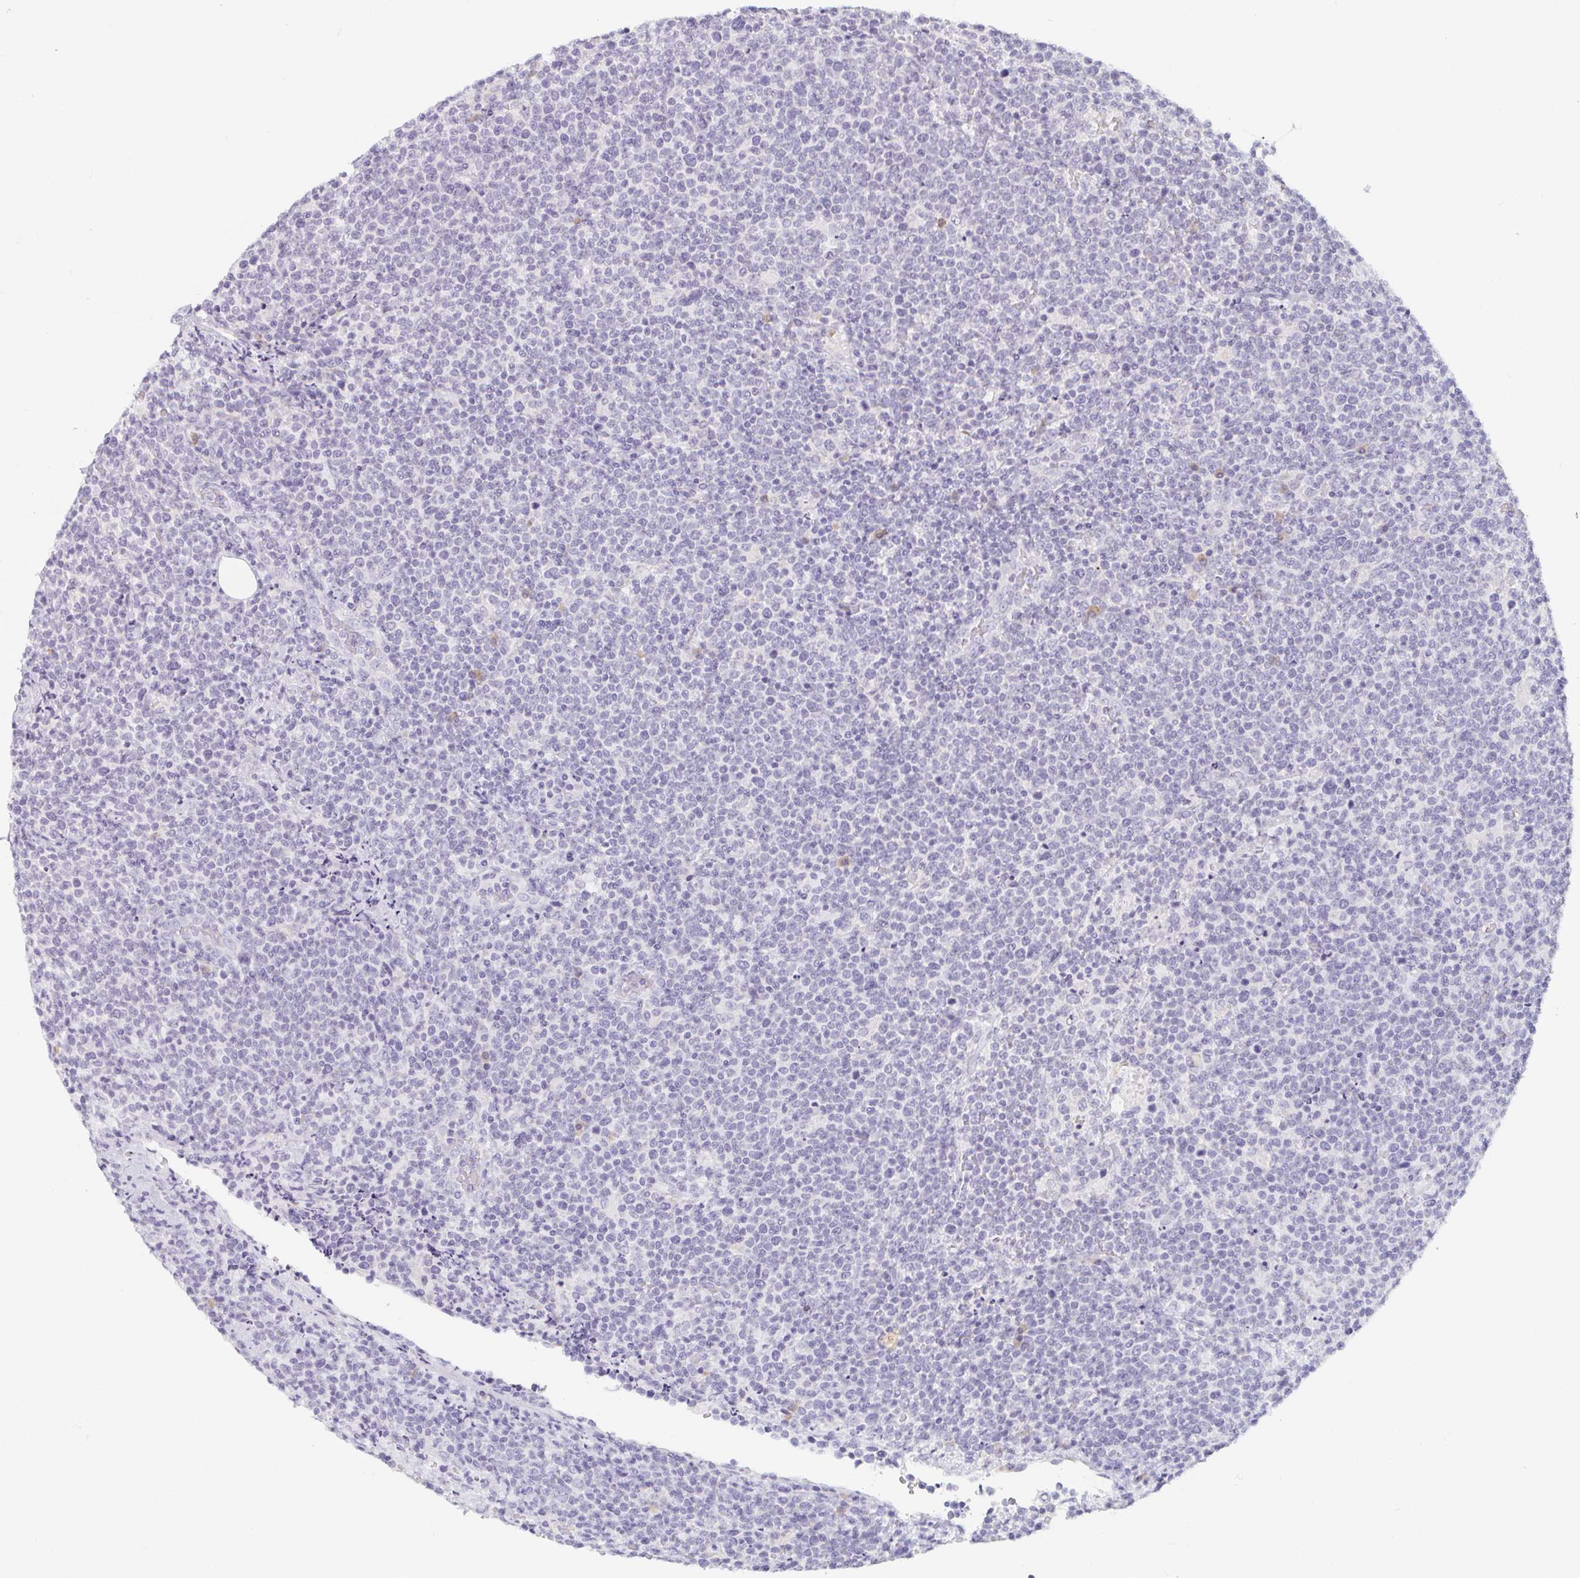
{"staining": {"intensity": "negative", "quantity": "none", "location": "none"}, "tissue": "lymphoma", "cell_type": "Tumor cells", "image_type": "cancer", "snomed": [{"axis": "morphology", "description": "Malignant lymphoma, non-Hodgkin's type, High grade"}, {"axis": "topography", "description": "Lymph node"}], "caption": "Immunohistochemistry image of neoplastic tissue: lymphoma stained with DAB (3,3'-diaminobenzidine) demonstrates no significant protein positivity in tumor cells.", "gene": "PRR27", "patient": {"sex": "male", "age": 61}}